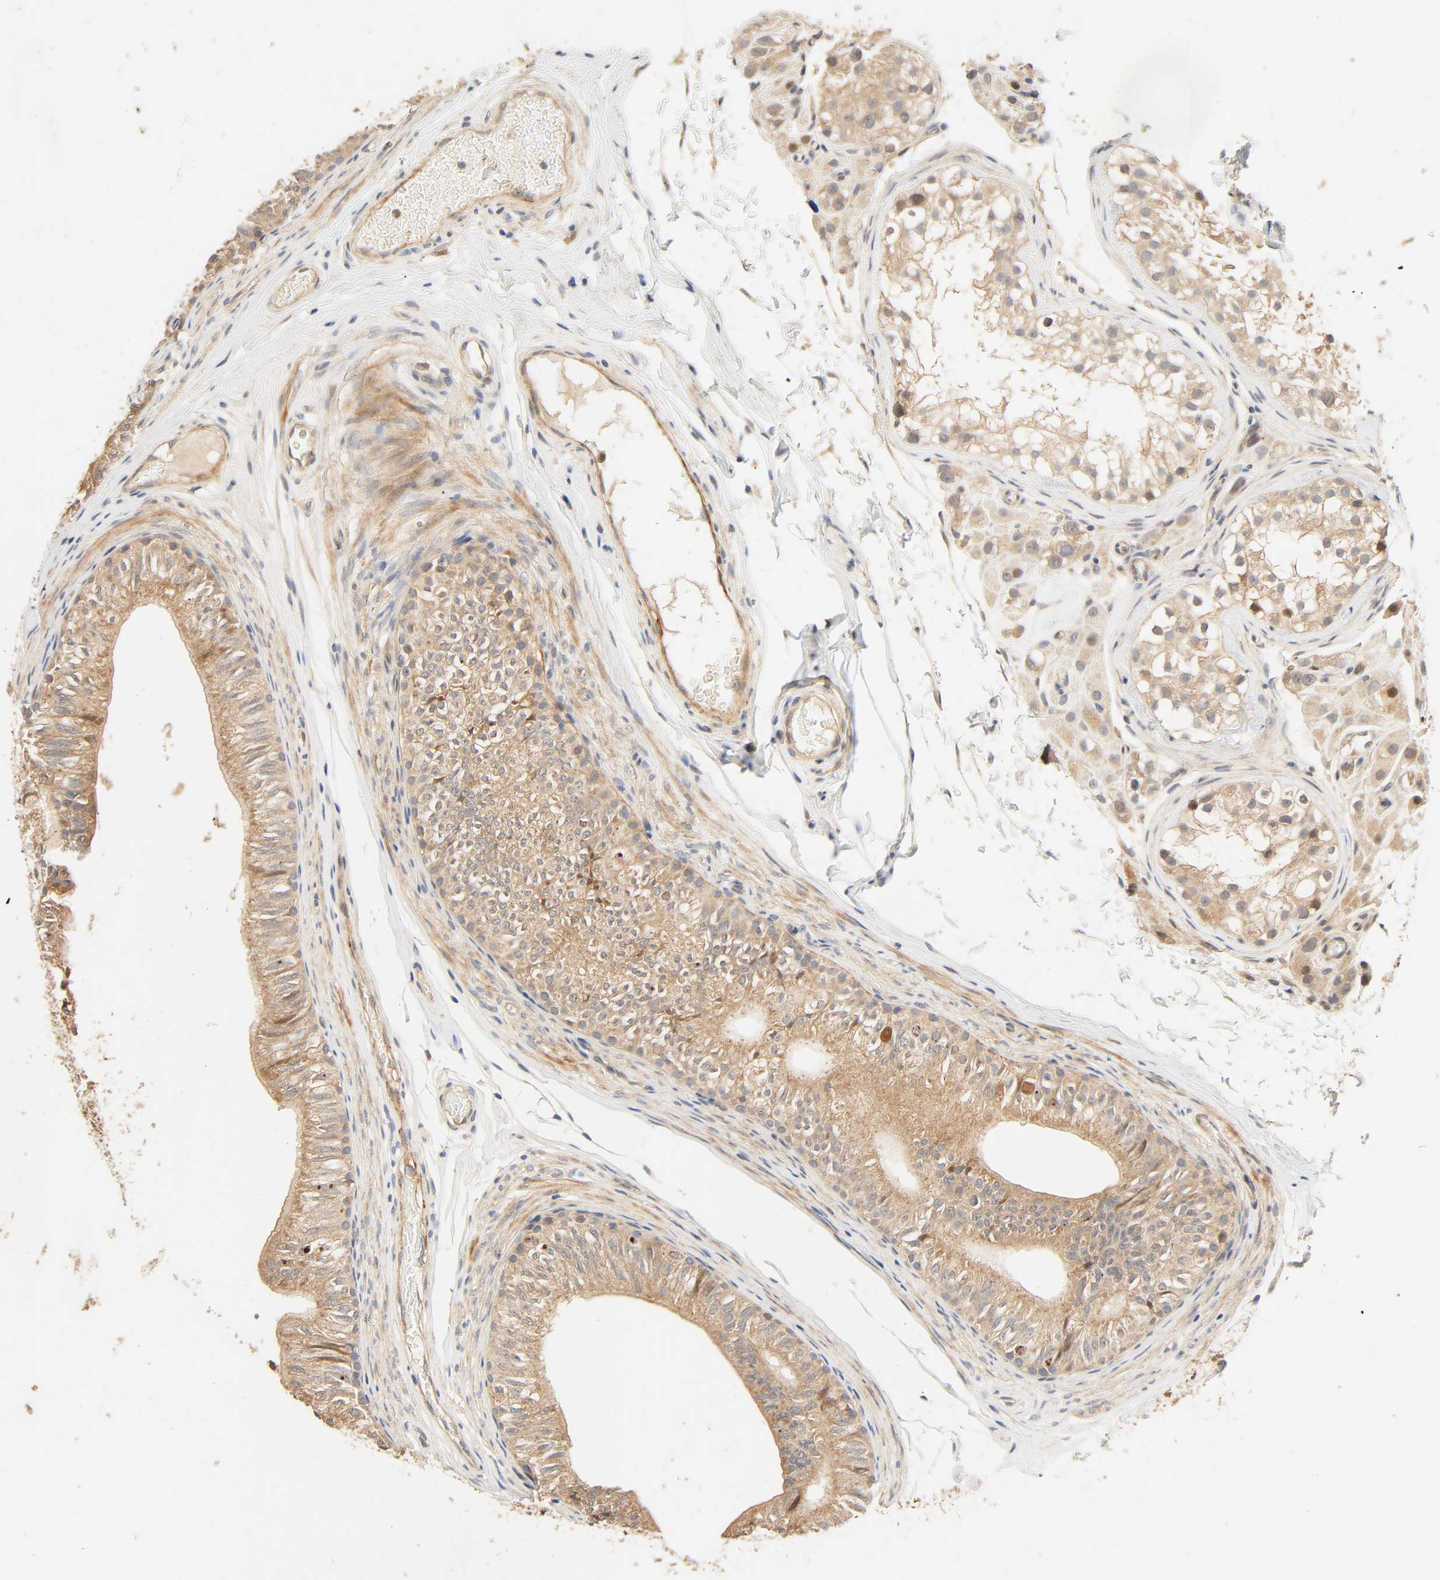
{"staining": {"intensity": "moderate", "quantity": ">75%", "location": "cytoplasmic/membranous"}, "tissue": "epididymis", "cell_type": "Glandular cells", "image_type": "normal", "snomed": [{"axis": "morphology", "description": "Normal tissue, NOS"}, {"axis": "topography", "description": "Testis"}, {"axis": "topography", "description": "Epididymis"}], "caption": "DAB (3,3'-diaminobenzidine) immunohistochemical staining of unremarkable human epididymis reveals moderate cytoplasmic/membranous protein expression in approximately >75% of glandular cells.", "gene": "CACNA1G", "patient": {"sex": "male", "age": 36}}